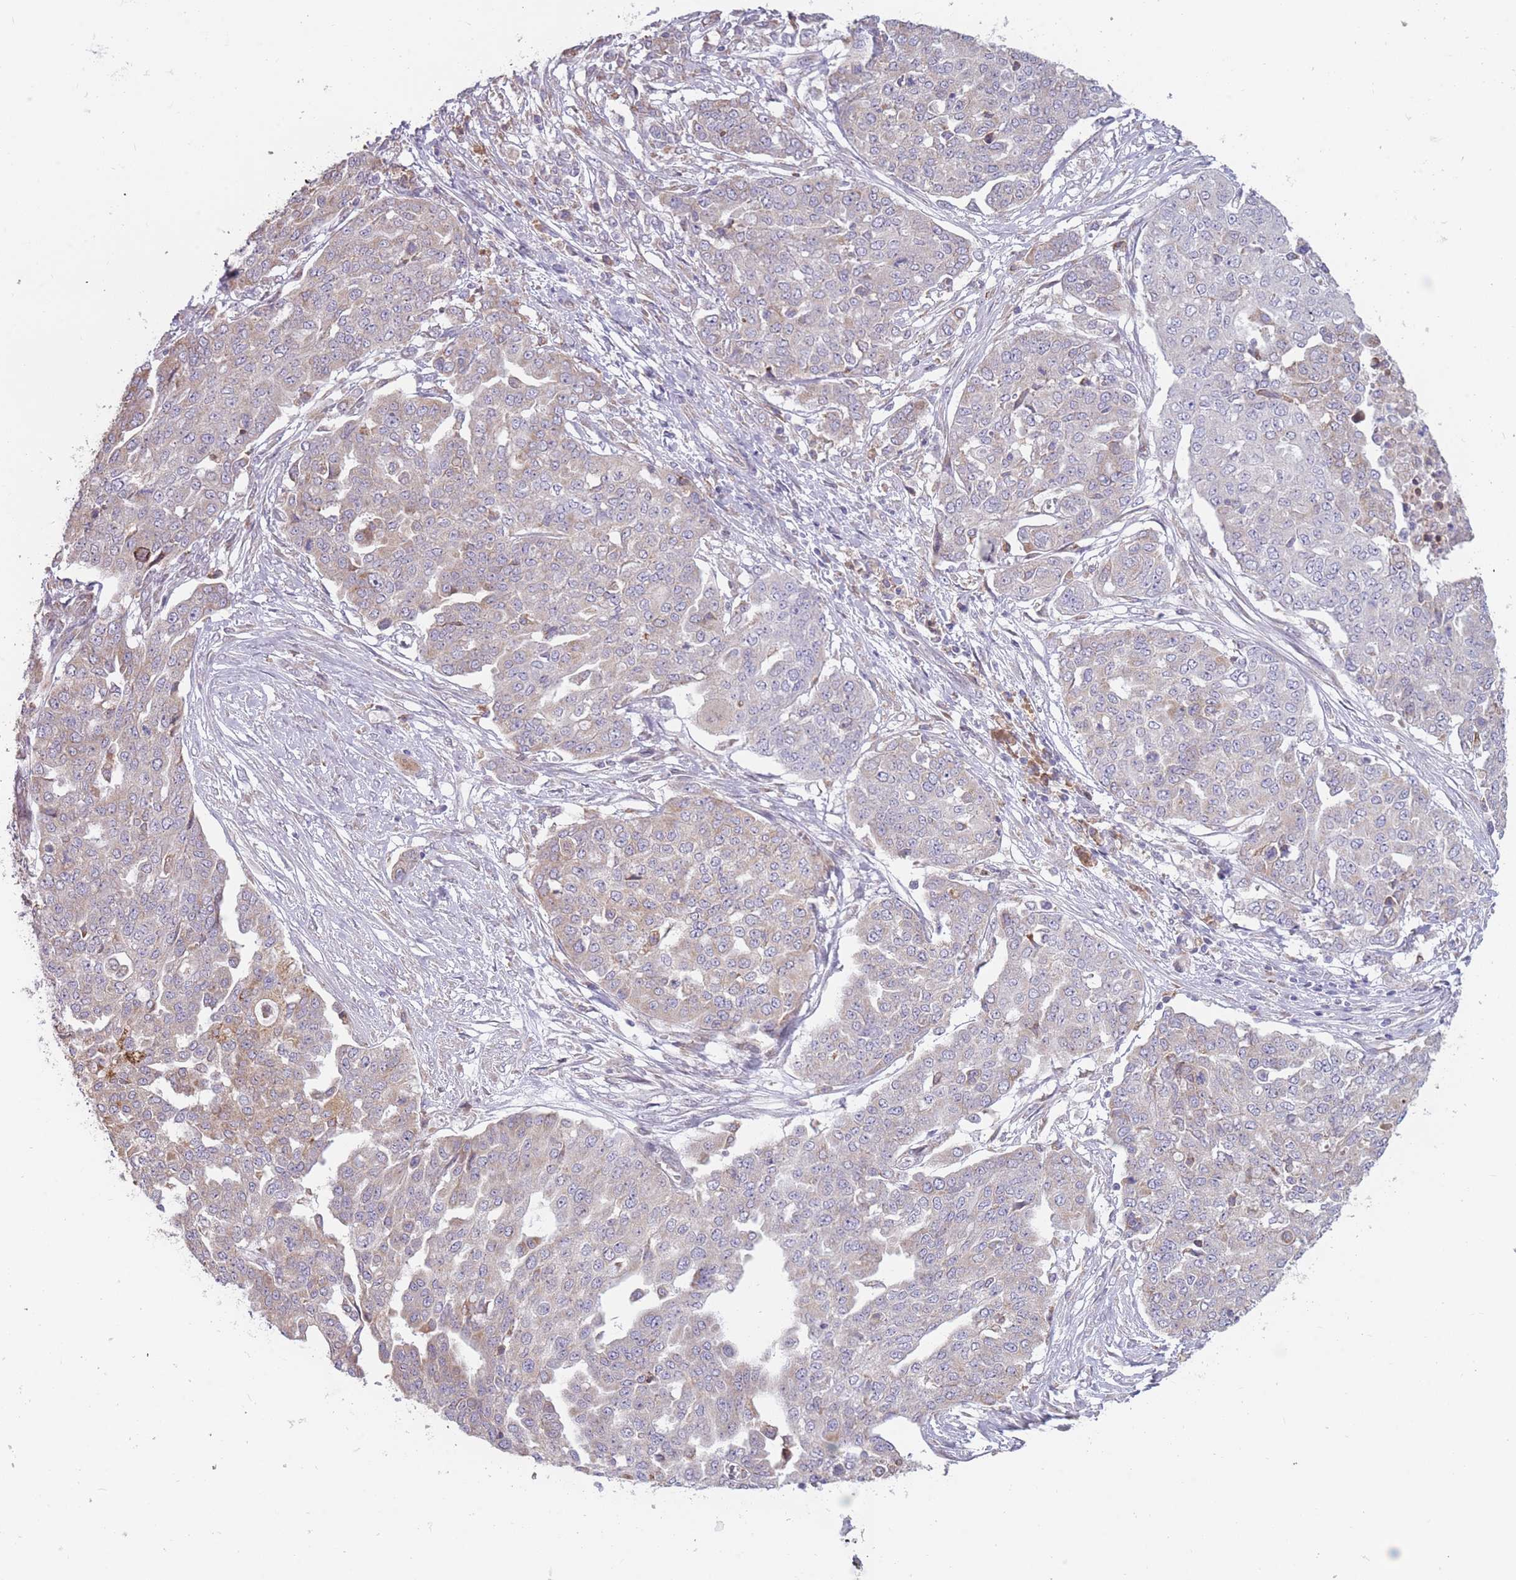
{"staining": {"intensity": "weak", "quantity": "<25%", "location": "cytoplasmic/membranous"}, "tissue": "ovarian cancer", "cell_type": "Tumor cells", "image_type": "cancer", "snomed": [{"axis": "morphology", "description": "Cystadenocarcinoma, serous, NOS"}, {"axis": "topography", "description": "Soft tissue"}, {"axis": "topography", "description": "Ovary"}], "caption": "Protein analysis of serous cystadenocarcinoma (ovarian) shows no significant expression in tumor cells. The staining is performed using DAB brown chromogen with nuclei counter-stained in using hematoxylin.", "gene": "TRAPPC5", "patient": {"sex": "female", "age": 57}}